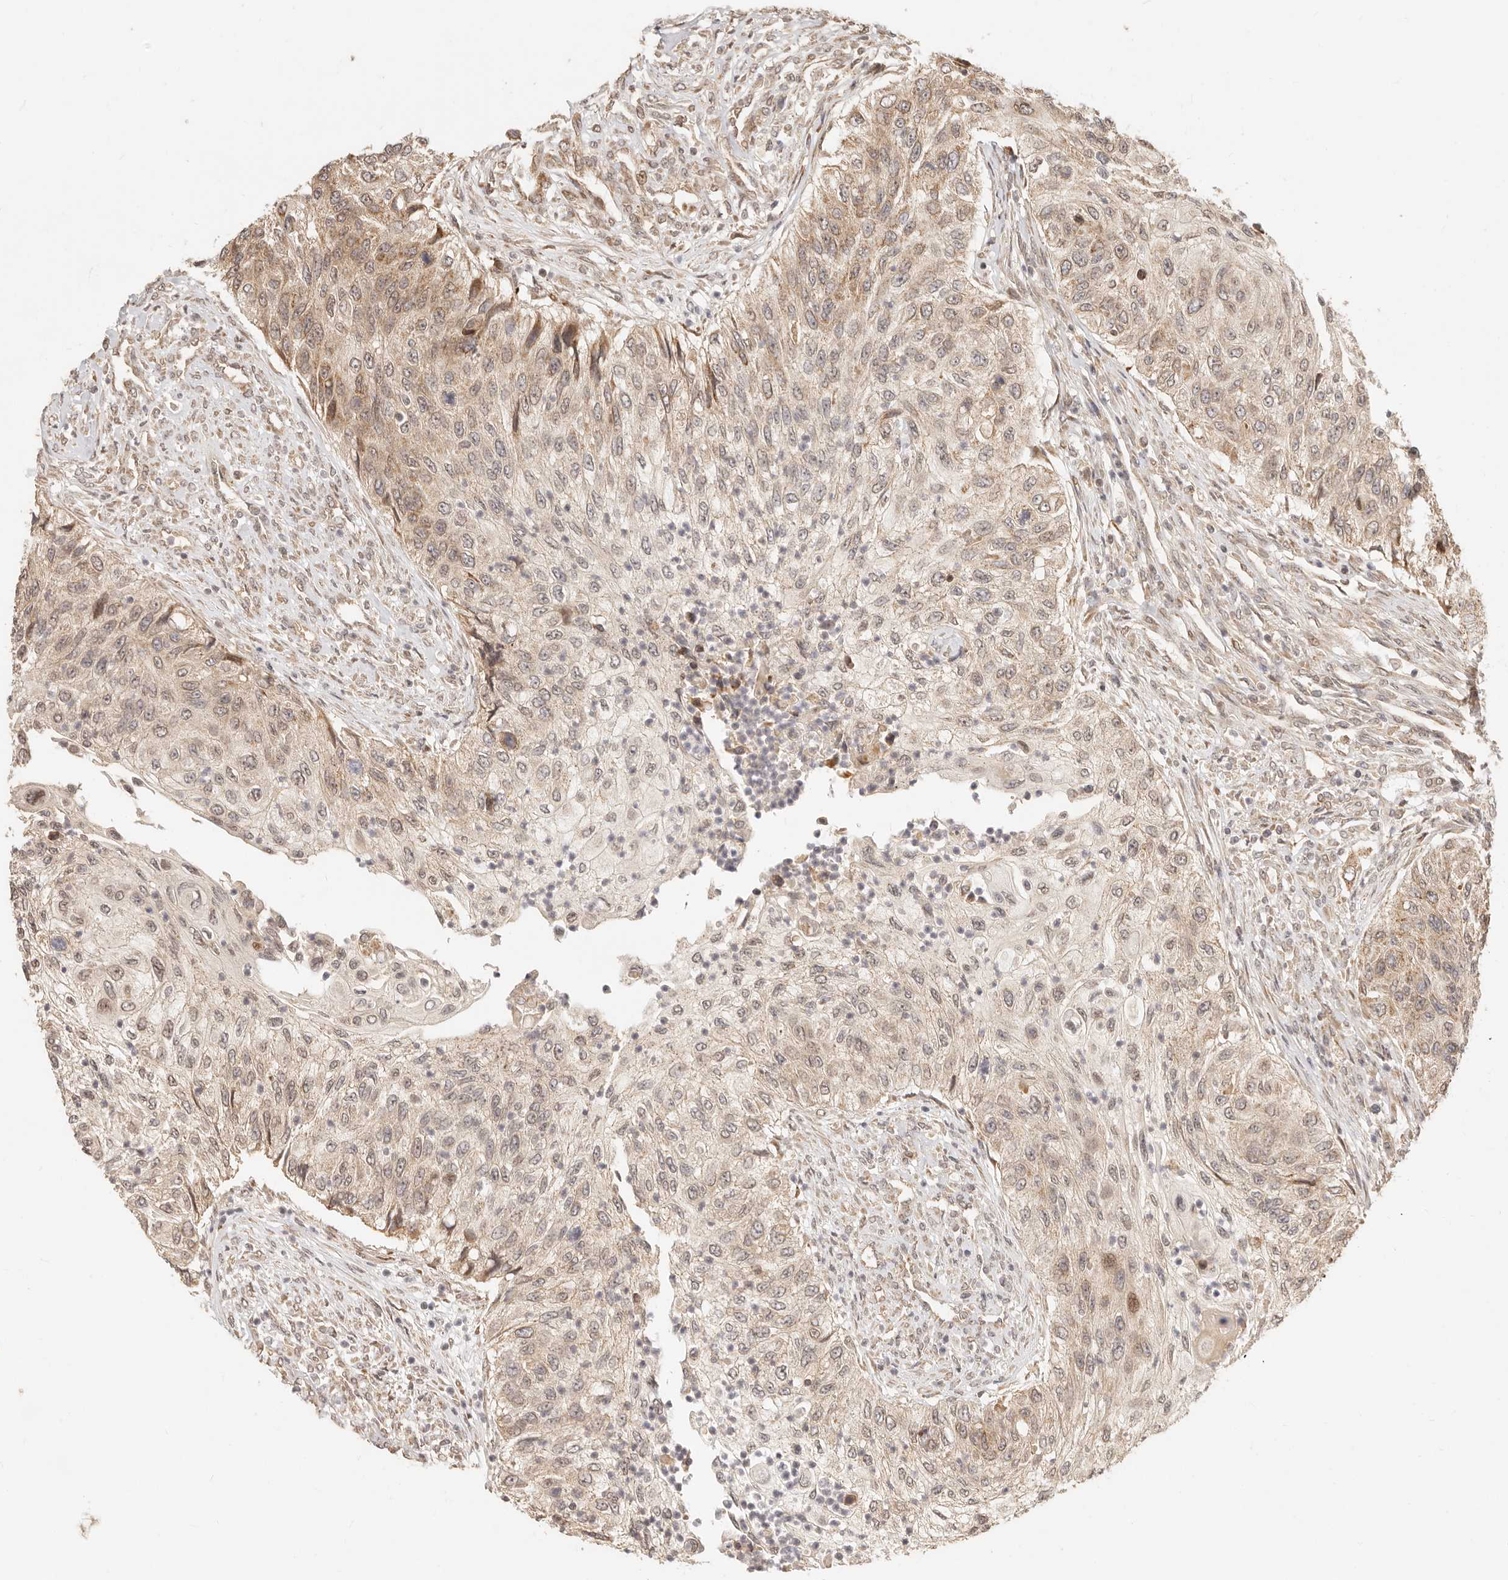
{"staining": {"intensity": "moderate", "quantity": ">75%", "location": "cytoplasmic/membranous,nuclear"}, "tissue": "urothelial cancer", "cell_type": "Tumor cells", "image_type": "cancer", "snomed": [{"axis": "morphology", "description": "Urothelial carcinoma, High grade"}, {"axis": "topography", "description": "Urinary bladder"}], "caption": "Urothelial cancer stained with IHC shows moderate cytoplasmic/membranous and nuclear expression in approximately >75% of tumor cells.", "gene": "TIMM17A", "patient": {"sex": "female", "age": 60}}